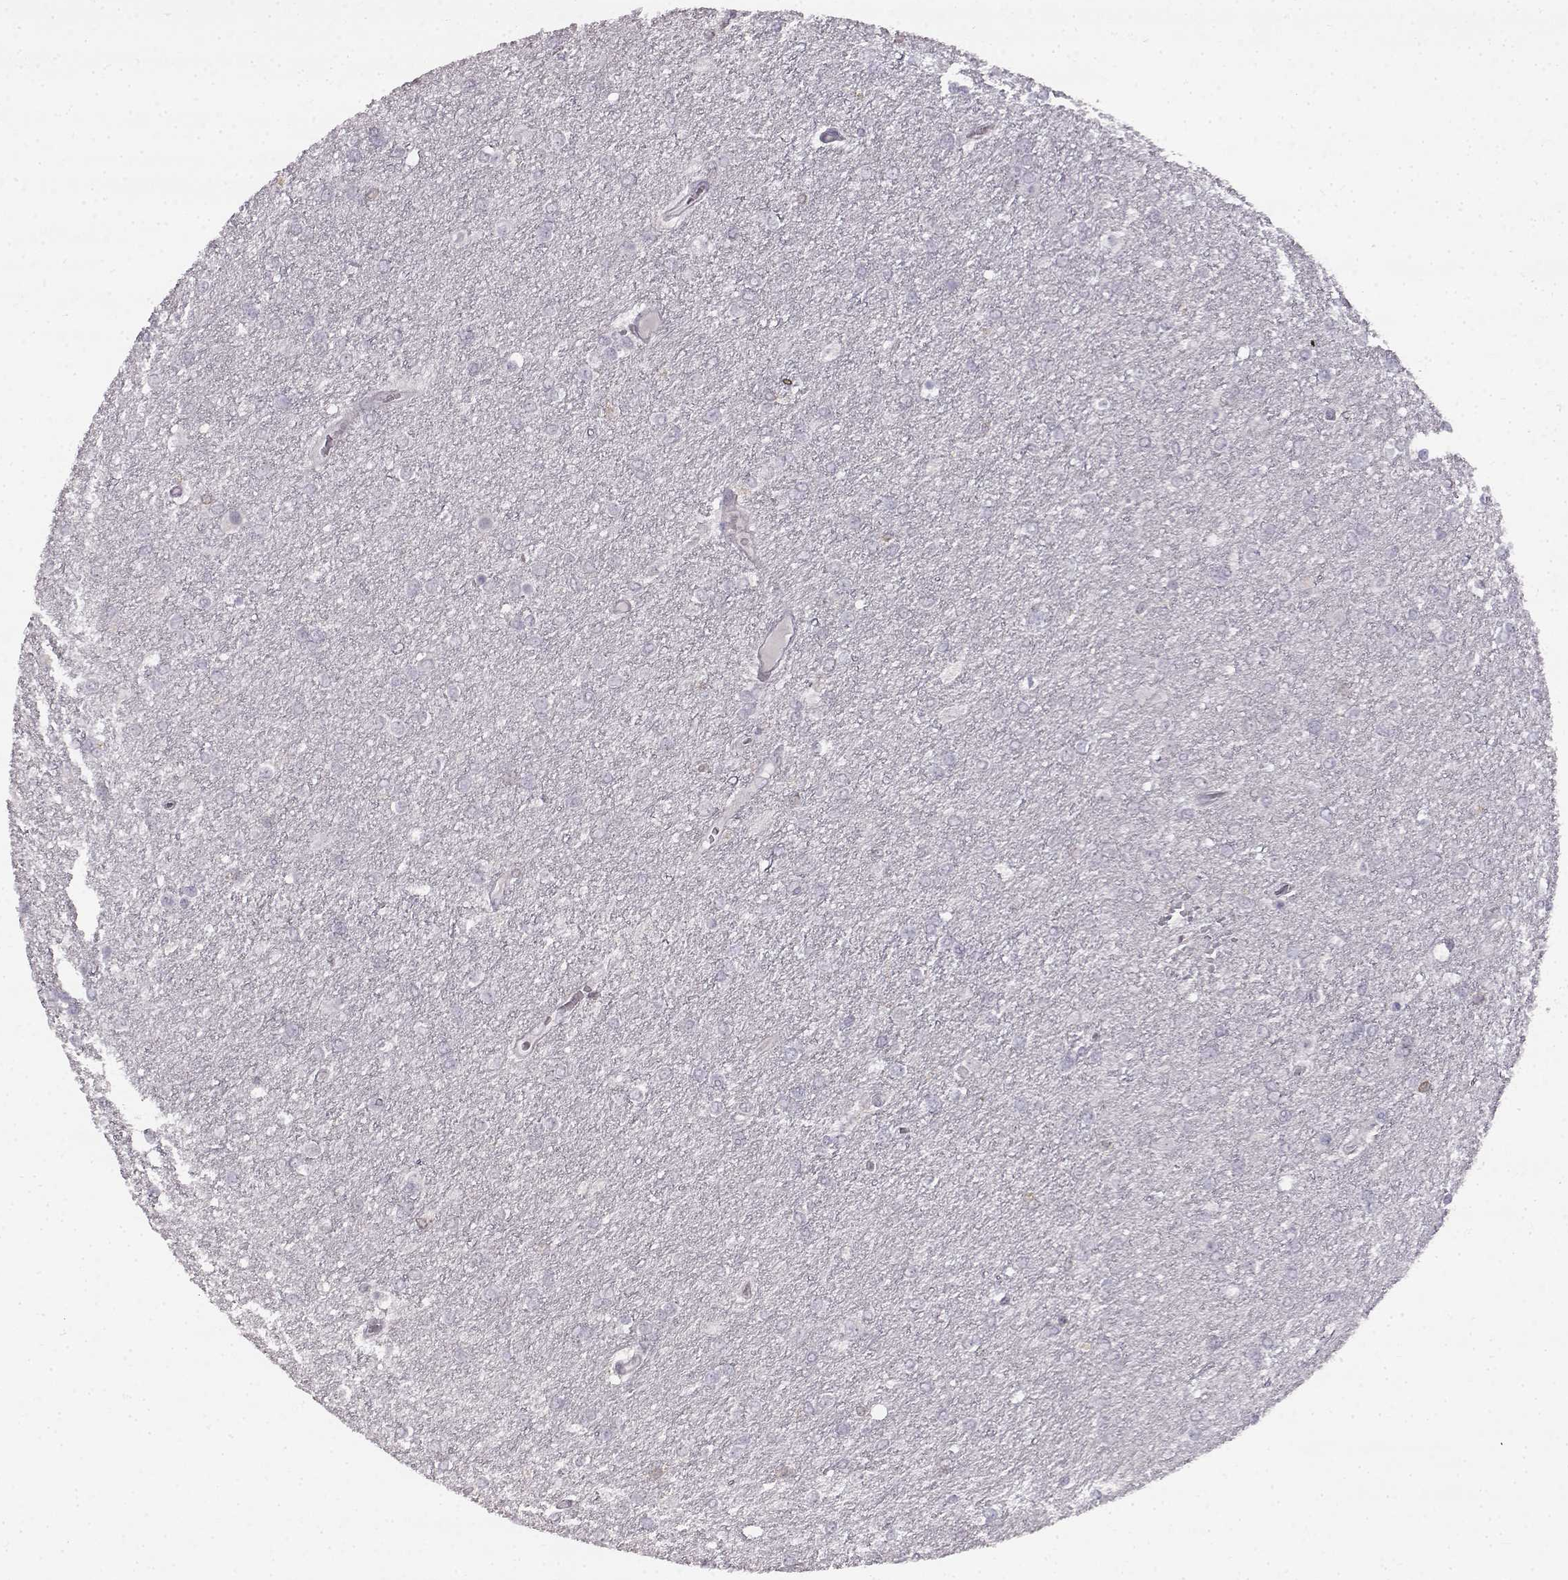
{"staining": {"intensity": "negative", "quantity": "none", "location": "none"}, "tissue": "glioma", "cell_type": "Tumor cells", "image_type": "cancer", "snomed": [{"axis": "morphology", "description": "Glioma, malignant, High grade"}, {"axis": "topography", "description": "Brain"}], "caption": "Immunohistochemistry (IHC) photomicrograph of human glioma stained for a protein (brown), which reveals no expression in tumor cells.", "gene": "SPAG17", "patient": {"sex": "female", "age": 61}}